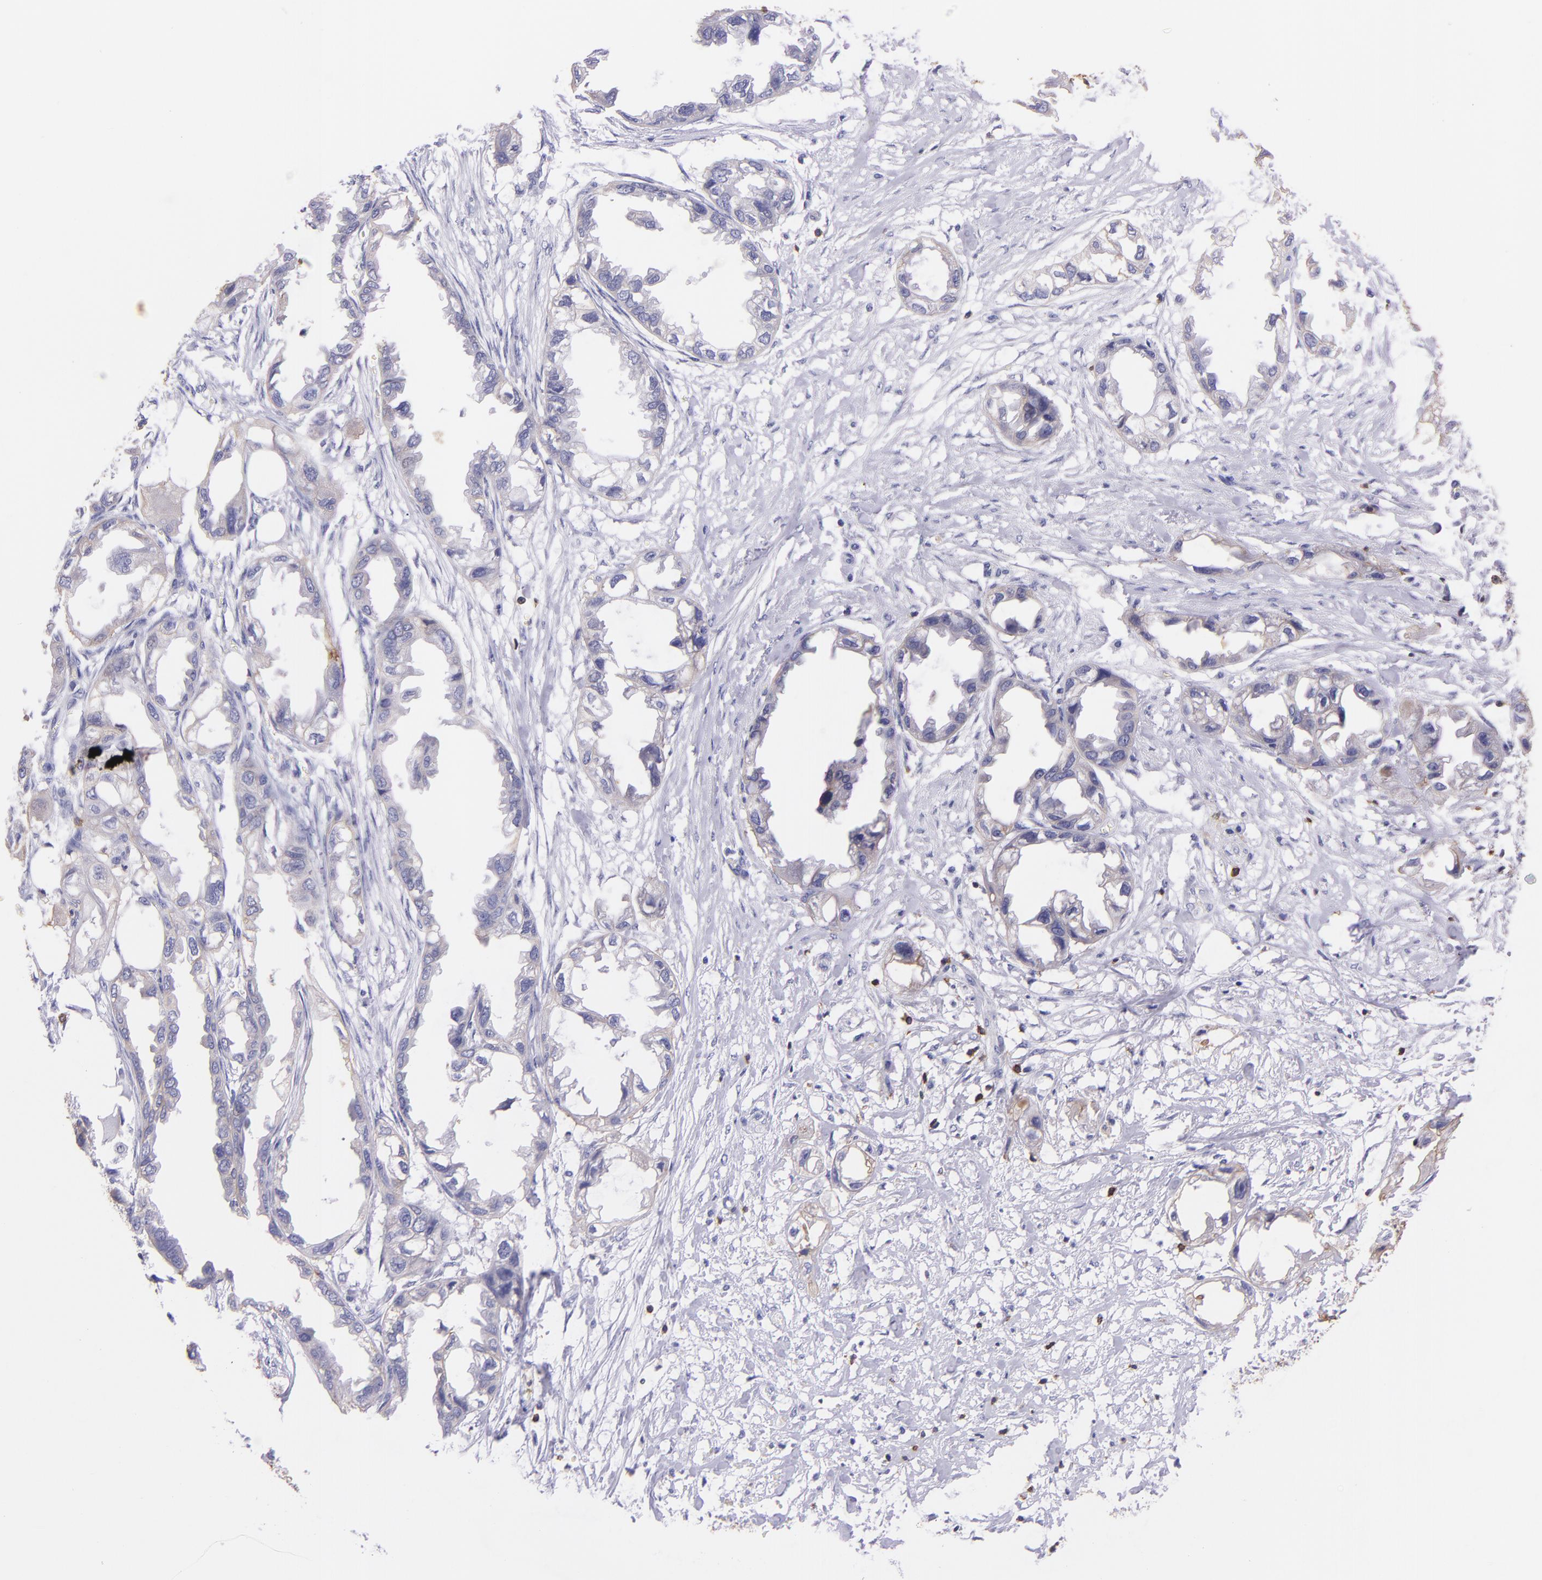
{"staining": {"intensity": "negative", "quantity": "none", "location": "none"}, "tissue": "endometrial cancer", "cell_type": "Tumor cells", "image_type": "cancer", "snomed": [{"axis": "morphology", "description": "Adenocarcinoma, NOS"}, {"axis": "topography", "description": "Endometrium"}], "caption": "Human adenocarcinoma (endometrial) stained for a protein using IHC demonstrates no staining in tumor cells.", "gene": "SPN", "patient": {"sex": "female", "age": 67}}